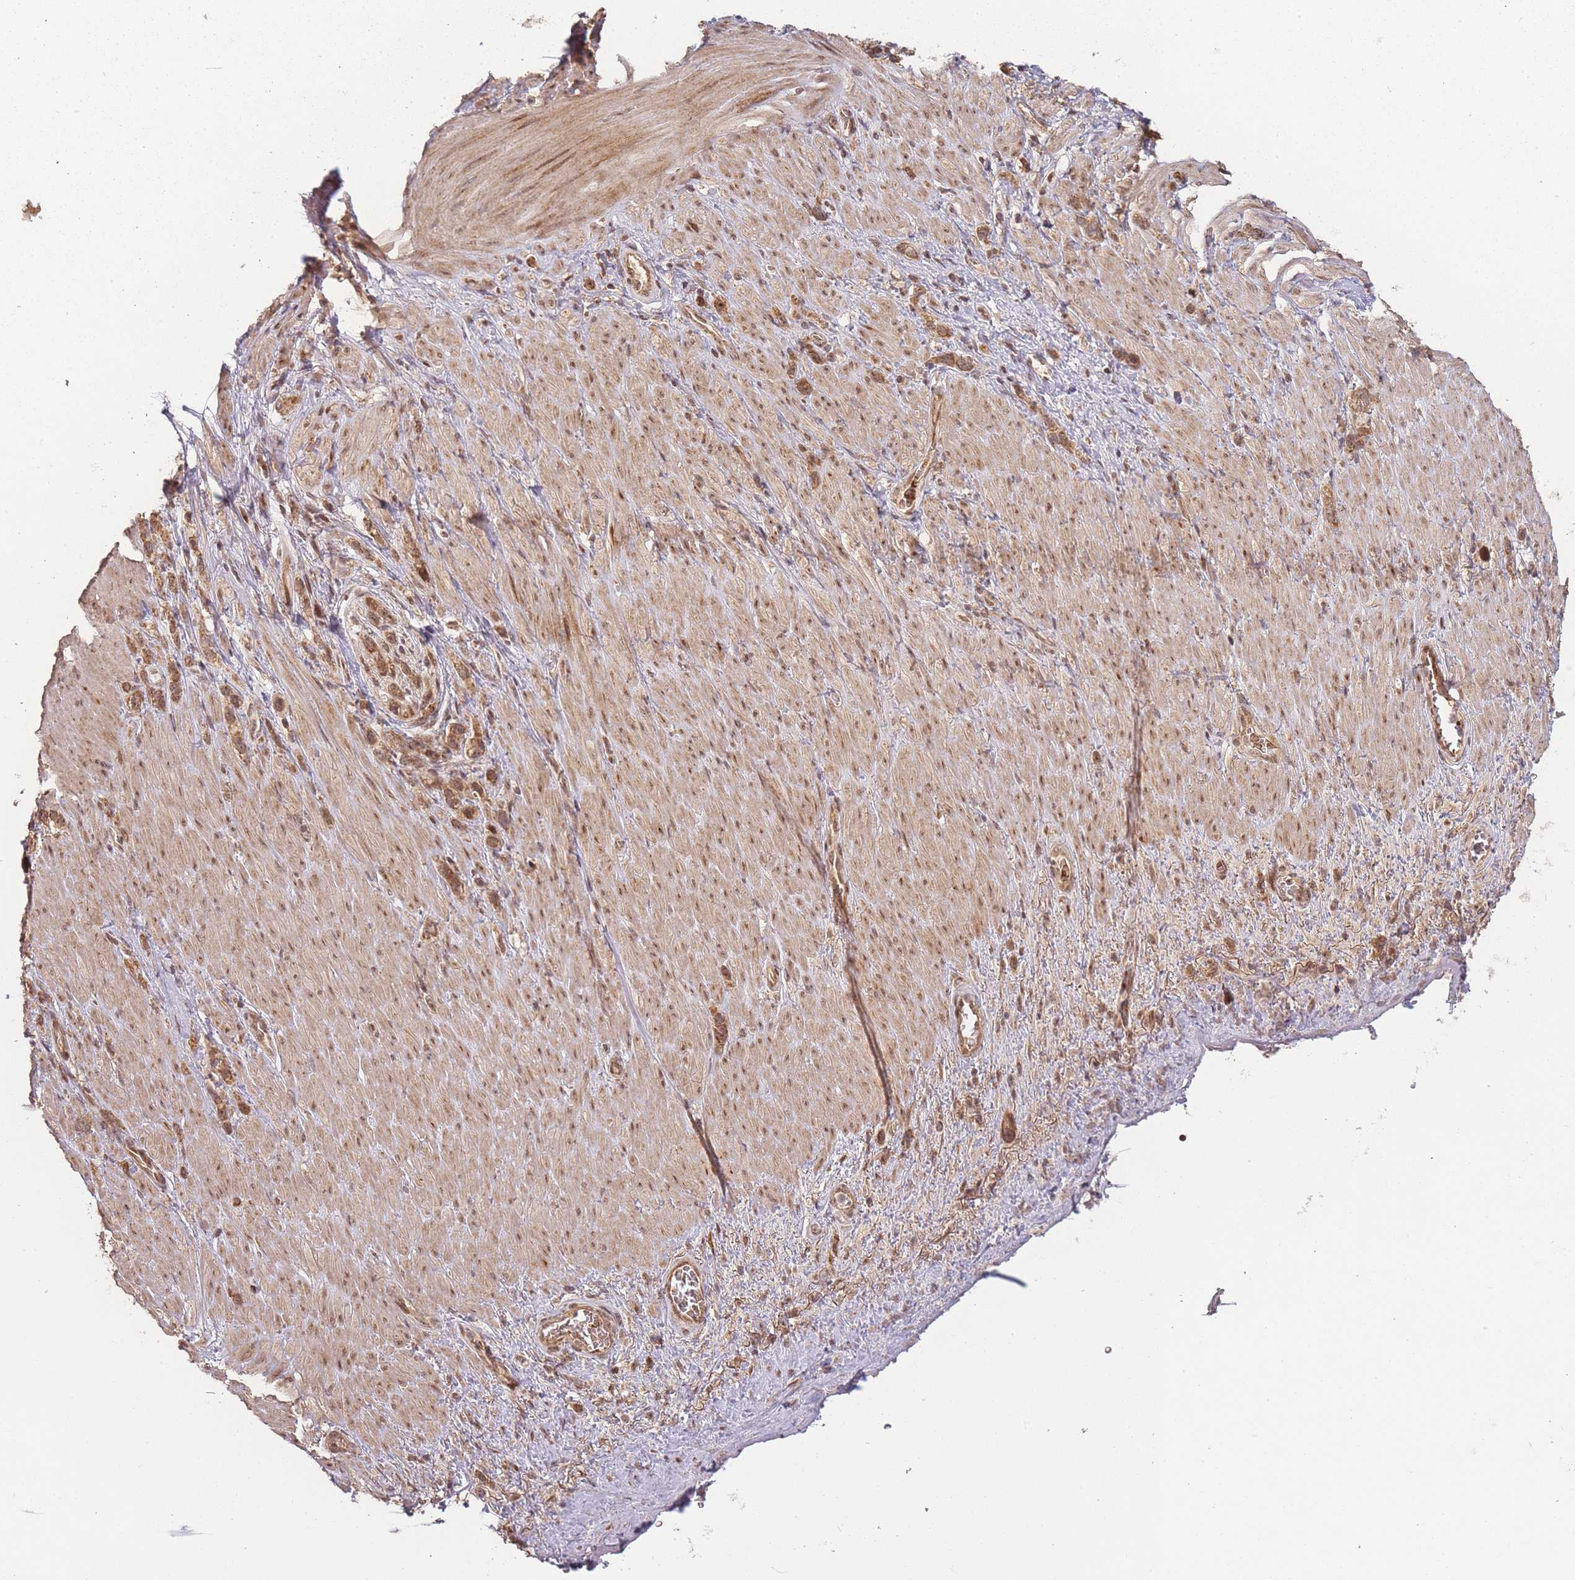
{"staining": {"intensity": "moderate", "quantity": ">75%", "location": "cytoplasmic/membranous,nuclear"}, "tissue": "stomach cancer", "cell_type": "Tumor cells", "image_type": "cancer", "snomed": [{"axis": "morphology", "description": "Adenocarcinoma, NOS"}, {"axis": "topography", "description": "Stomach"}], "caption": "Immunohistochemistry (IHC) of human adenocarcinoma (stomach) shows medium levels of moderate cytoplasmic/membranous and nuclear staining in approximately >75% of tumor cells. Using DAB (3,3'-diaminobenzidine) (brown) and hematoxylin (blue) stains, captured at high magnification using brightfield microscopy.", "gene": "ZNF497", "patient": {"sex": "female", "age": 65}}